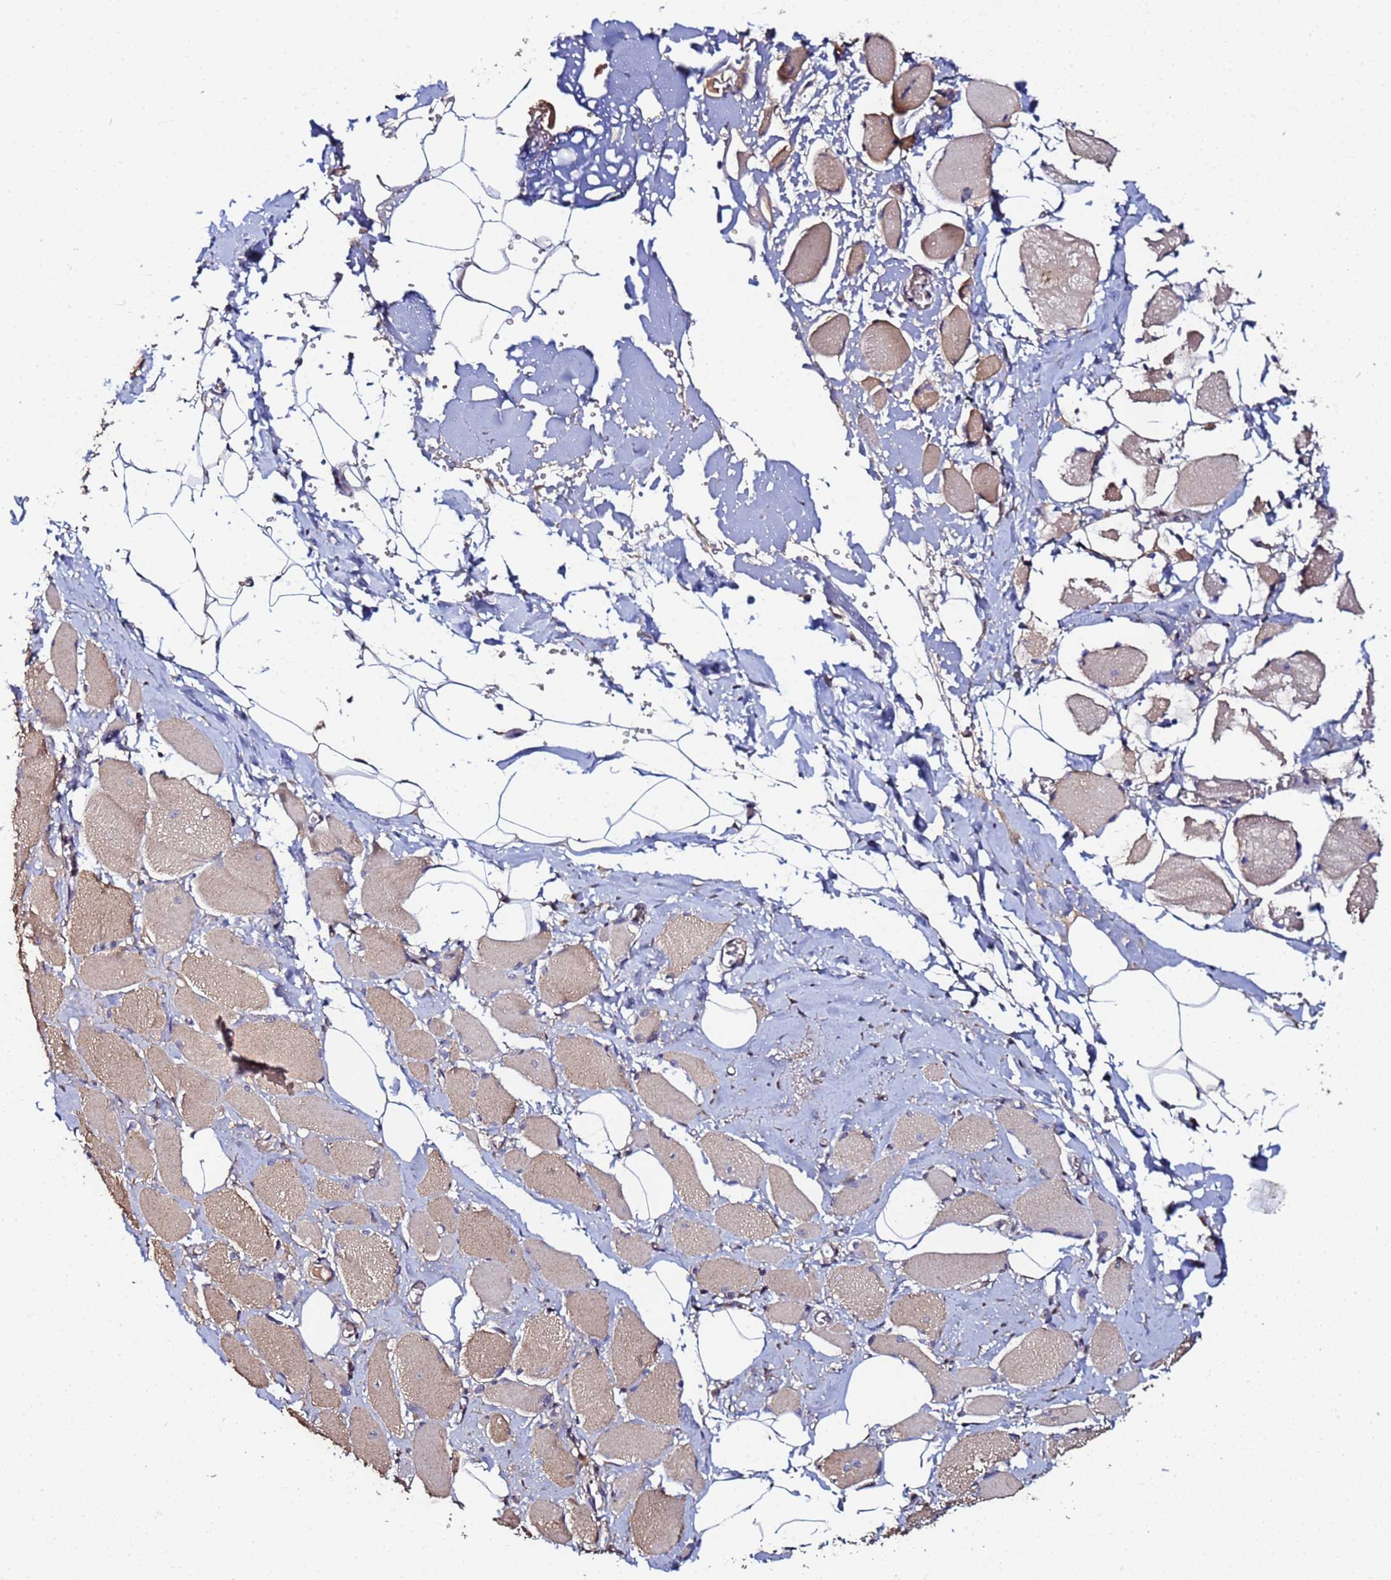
{"staining": {"intensity": "moderate", "quantity": "<25%", "location": "cytoplasmic/membranous"}, "tissue": "skeletal muscle", "cell_type": "Myocytes", "image_type": "normal", "snomed": [{"axis": "morphology", "description": "Normal tissue, NOS"}, {"axis": "morphology", "description": "Basal cell carcinoma"}, {"axis": "topography", "description": "Skeletal muscle"}], "caption": "Immunohistochemical staining of normal skeletal muscle reveals <25% levels of moderate cytoplasmic/membranous protein staining in approximately <25% of myocytes.", "gene": "OSER1", "patient": {"sex": "female", "age": 64}}